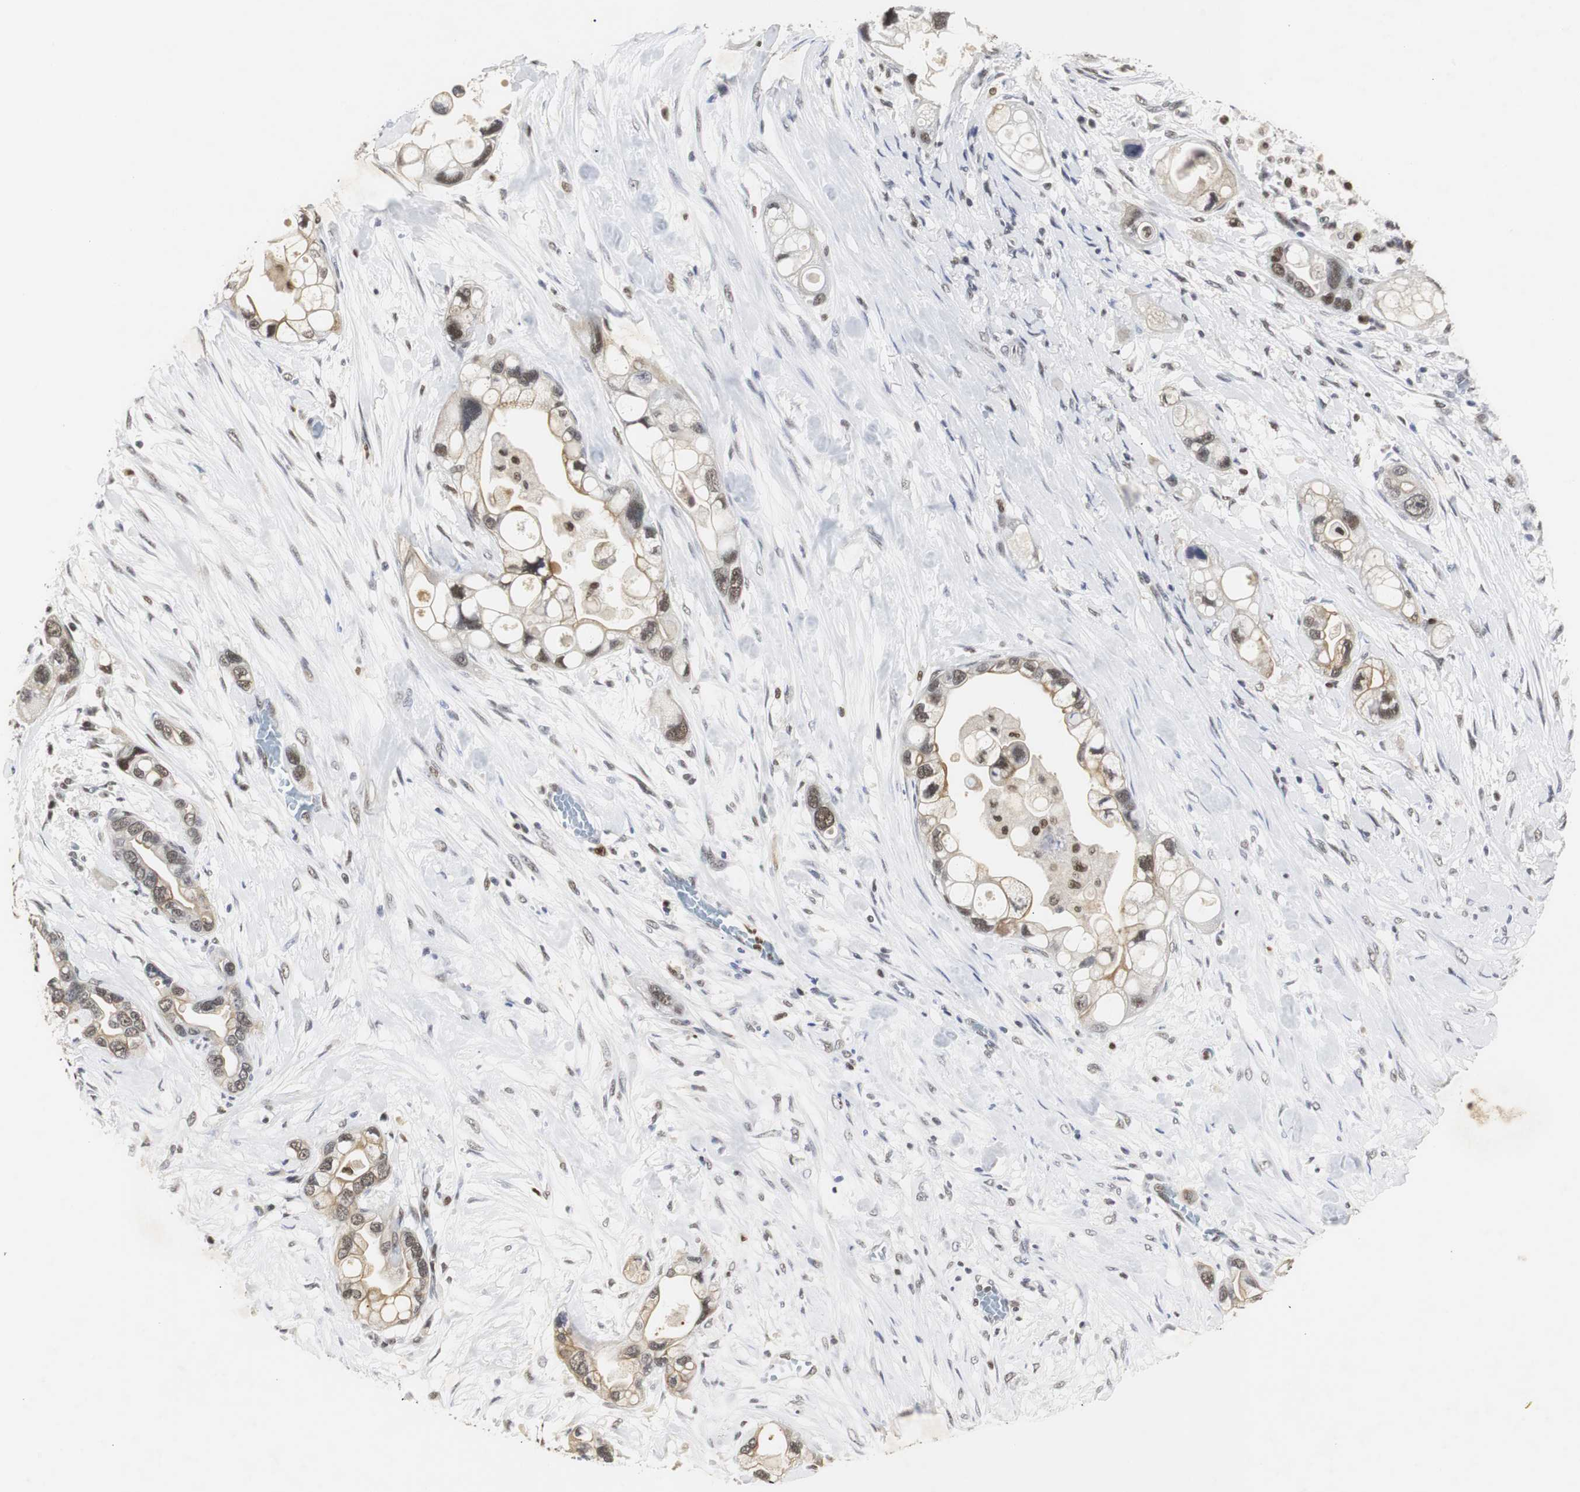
{"staining": {"intensity": "moderate", "quantity": "25%-75%", "location": "cytoplasmic/membranous,nuclear"}, "tissue": "pancreatic cancer", "cell_type": "Tumor cells", "image_type": "cancer", "snomed": [{"axis": "morphology", "description": "Adenocarcinoma, NOS"}, {"axis": "topography", "description": "Pancreas"}], "caption": "IHC staining of pancreatic cancer, which displays medium levels of moderate cytoplasmic/membranous and nuclear staining in about 25%-75% of tumor cells indicating moderate cytoplasmic/membranous and nuclear protein positivity. The staining was performed using DAB (3,3'-diaminobenzidine) (brown) for protein detection and nuclei were counterstained in hematoxylin (blue).", "gene": "ZFC3H1", "patient": {"sex": "female", "age": 77}}